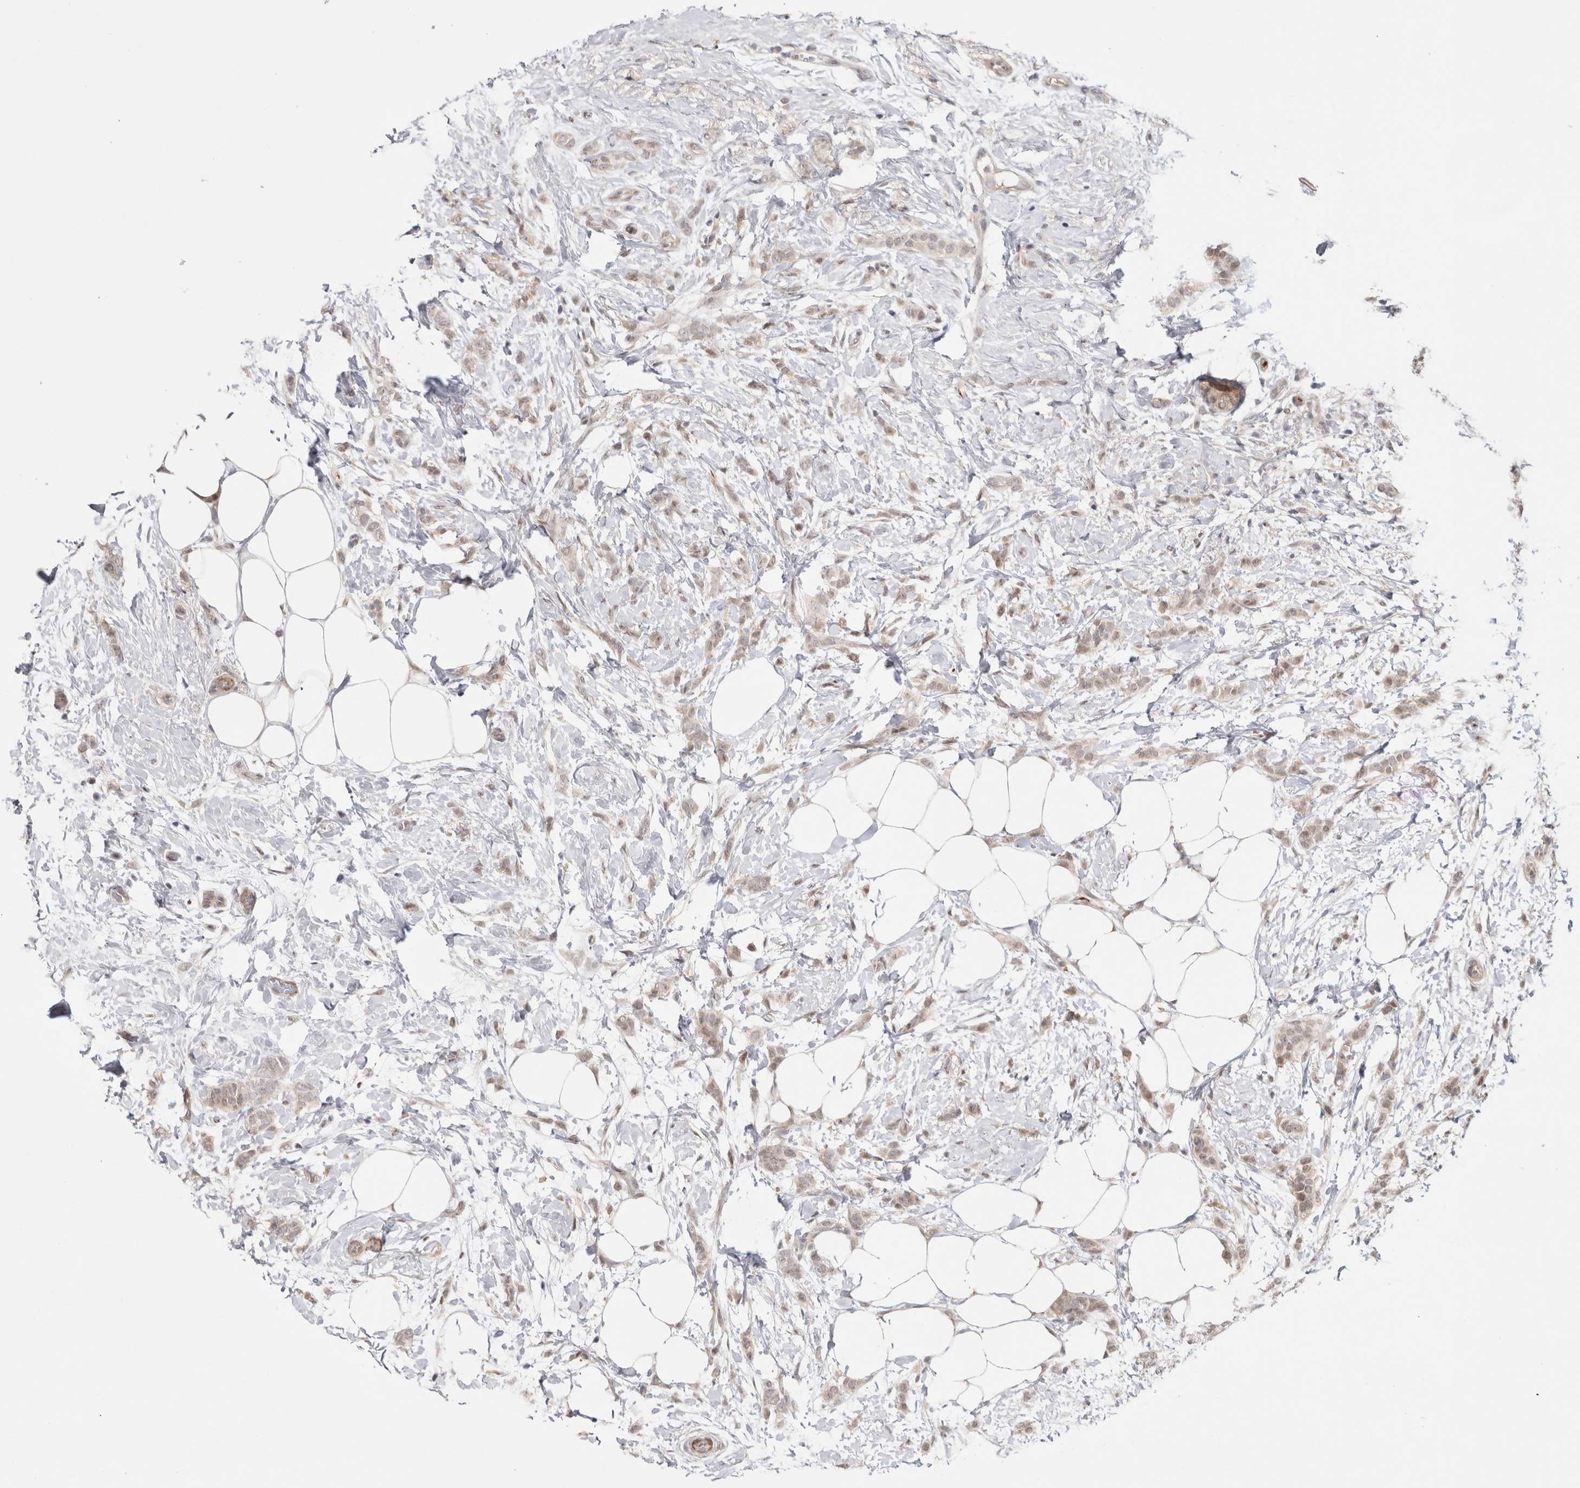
{"staining": {"intensity": "weak", "quantity": "25%-75%", "location": "cytoplasmic/membranous"}, "tissue": "breast cancer", "cell_type": "Tumor cells", "image_type": "cancer", "snomed": [{"axis": "morphology", "description": "Lobular carcinoma, in situ"}, {"axis": "morphology", "description": "Lobular carcinoma"}, {"axis": "topography", "description": "Breast"}], "caption": "Immunohistochemical staining of human breast cancer (lobular carcinoma in situ) reveals low levels of weak cytoplasmic/membranous protein expression in approximately 25%-75% of tumor cells. The staining is performed using DAB brown chromogen to label protein expression. The nuclei are counter-stained blue using hematoxylin.", "gene": "ZNF318", "patient": {"sex": "female", "age": 41}}